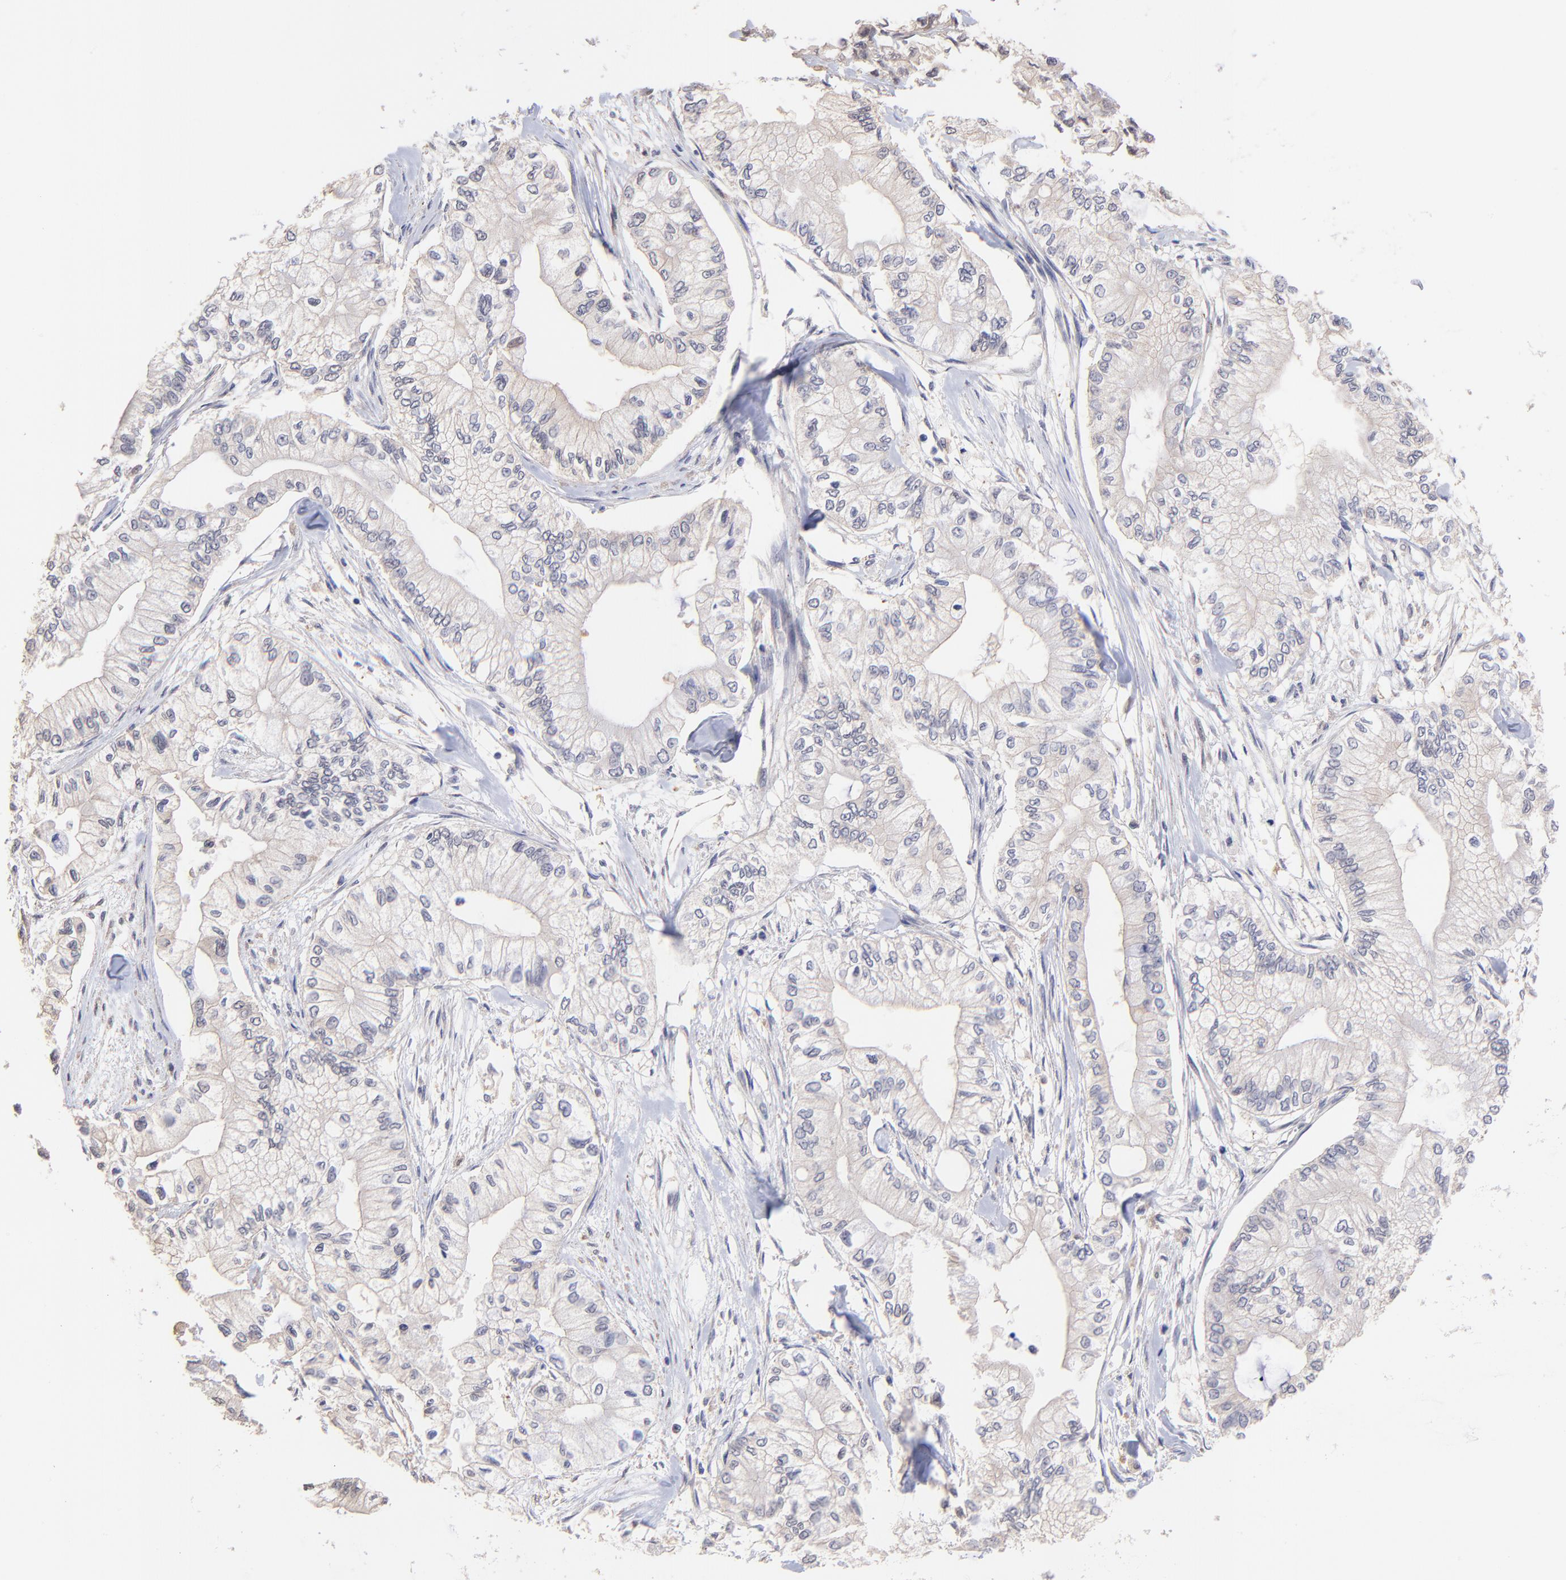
{"staining": {"intensity": "weak", "quantity": ">75%", "location": "cytoplasmic/membranous"}, "tissue": "pancreatic cancer", "cell_type": "Tumor cells", "image_type": "cancer", "snomed": [{"axis": "morphology", "description": "Adenocarcinoma, NOS"}, {"axis": "topography", "description": "Pancreas"}], "caption": "Protein analysis of pancreatic cancer (adenocarcinoma) tissue exhibits weak cytoplasmic/membranous staining in approximately >75% of tumor cells.", "gene": "ZNF747", "patient": {"sex": "male", "age": 79}}